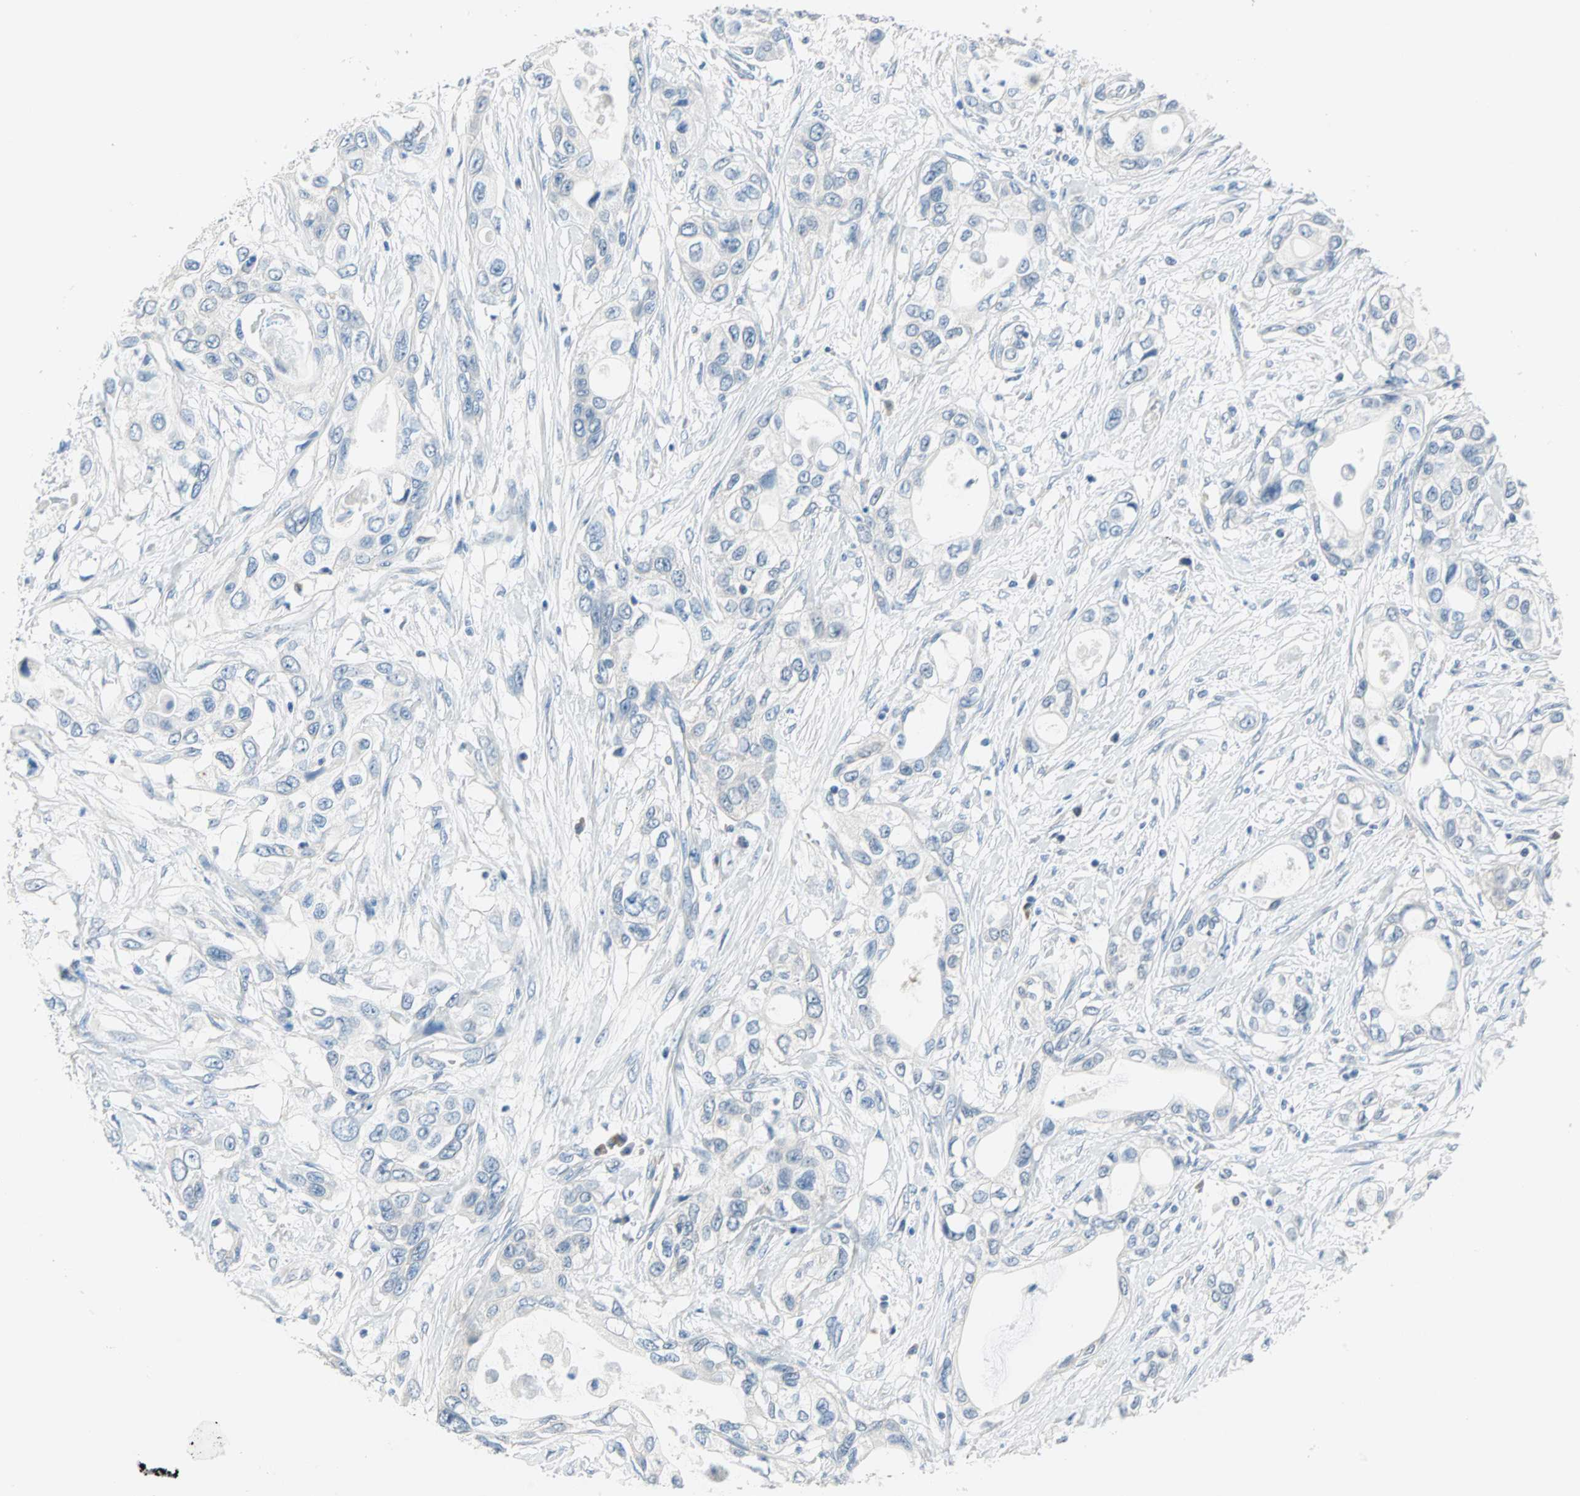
{"staining": {"intensity": "negative", "quantity": "none", "location": "none"}, "tissue": "pancreatic cancer", "cell_type": "Tumor cells", "image_type": "cancer", "snomed": [{"axis": "morphology", "description": "Adenocarcinoma, NOS"}, {"axis": "topography", "description": "Pancreas"}], "caption": "Human pancreatic cancer stained for a protein using immunohistochemistry (IHC) shows no staining in tumor cells.", "gene": "MPI", "patient": {"sex": "female", "age": 70}}